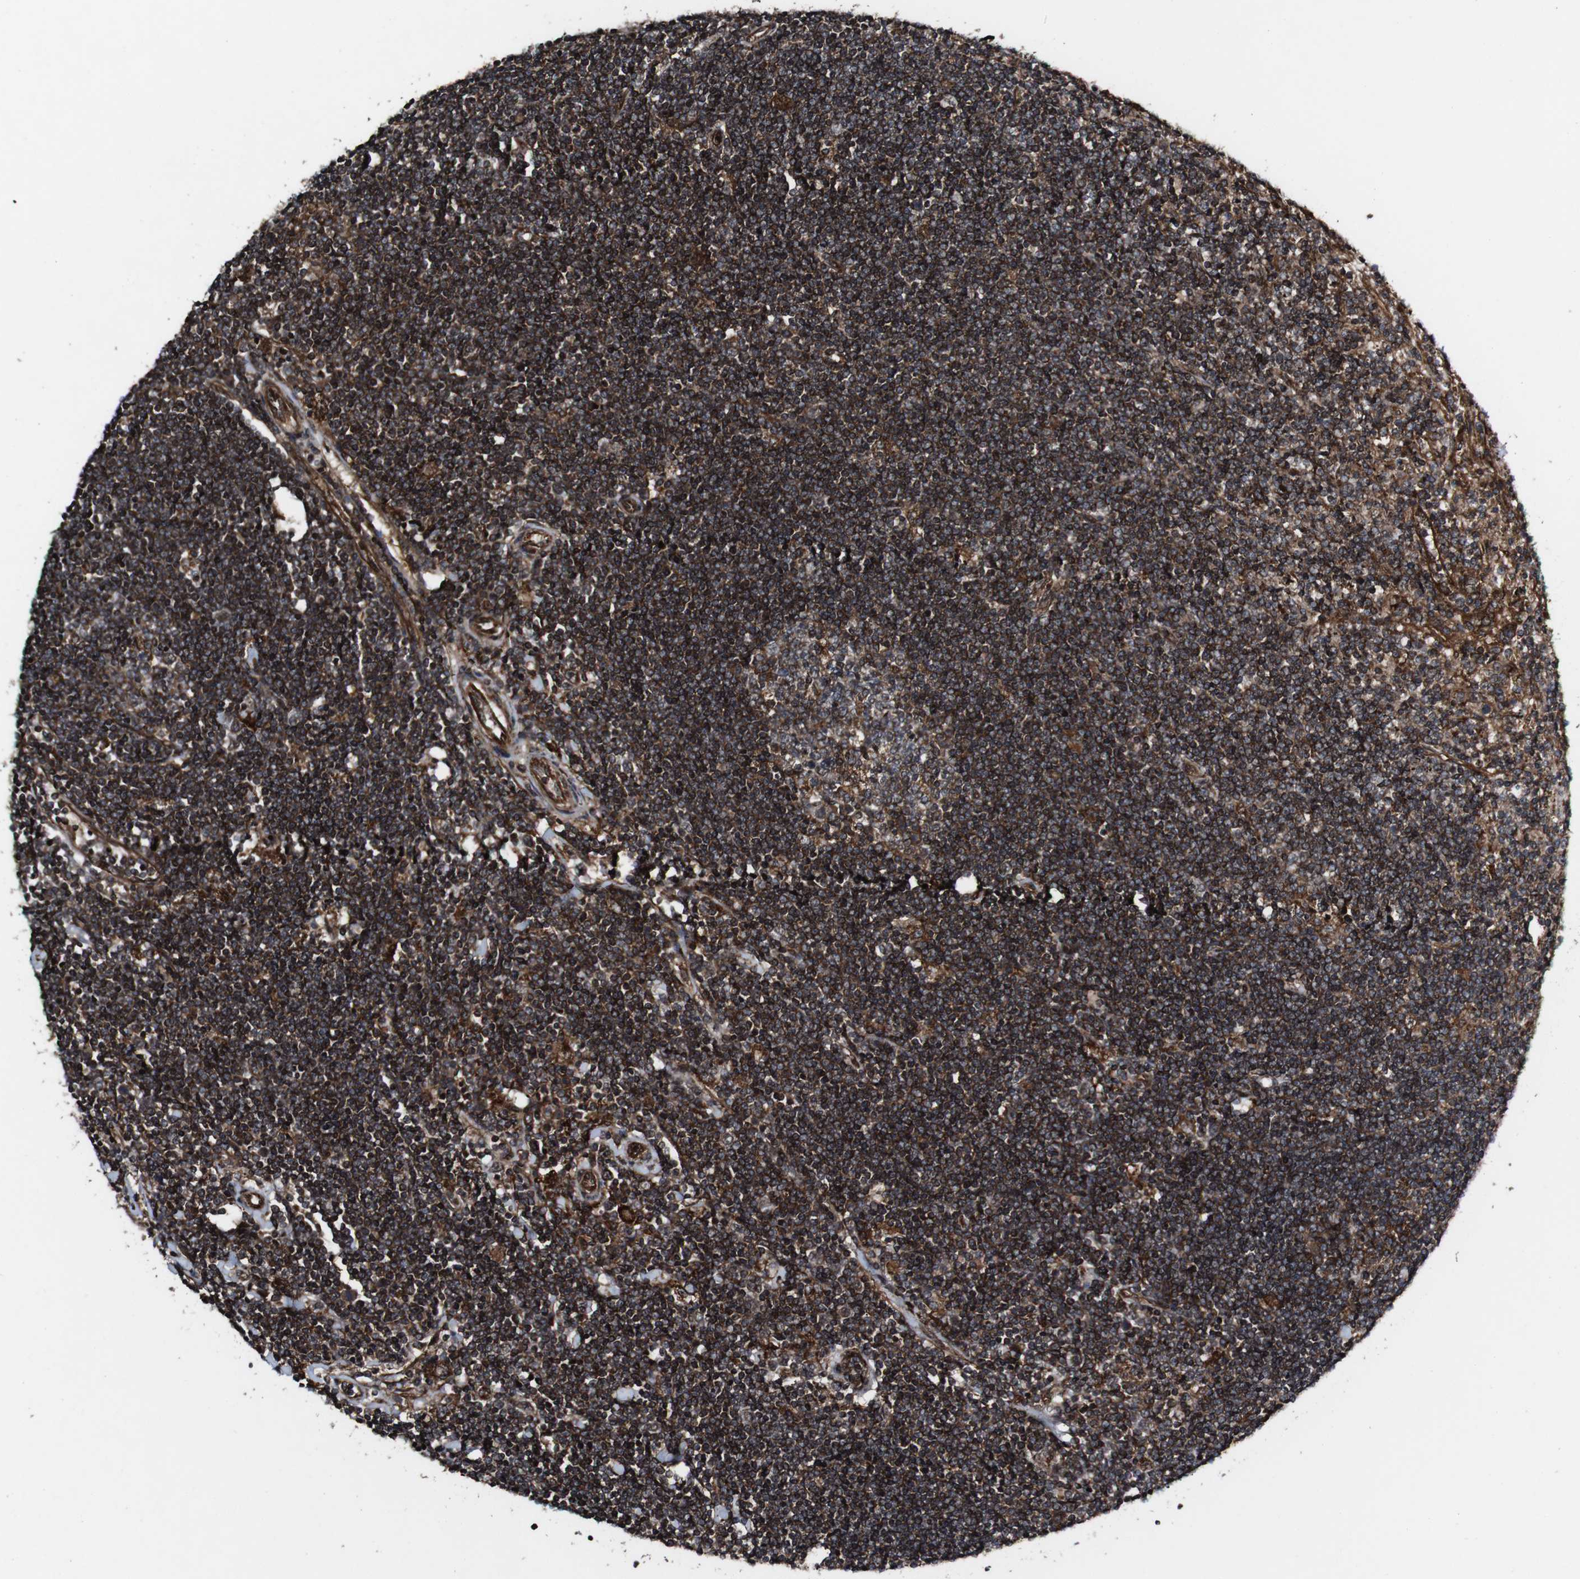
{"staining": {"intensity": "strong", "quantity": ">75%", "location": "cytoplasmic/membranous"}, "tissue": "lymphoma", "cell_type": "Tumor cells", "image_type": "cancer", "snomed": [{"axis": "morphology", "description": "Malignant lymphoma, non-Hodgkin's type, Low grade"}, {"axis": "topography", "description": "Spleen"}], "caption": "Lymphoma stained with a protein marker displays strong staining in tumor cells.", "gene": "BTN3A3", "patient": {"sex": "male", "age": 76}}